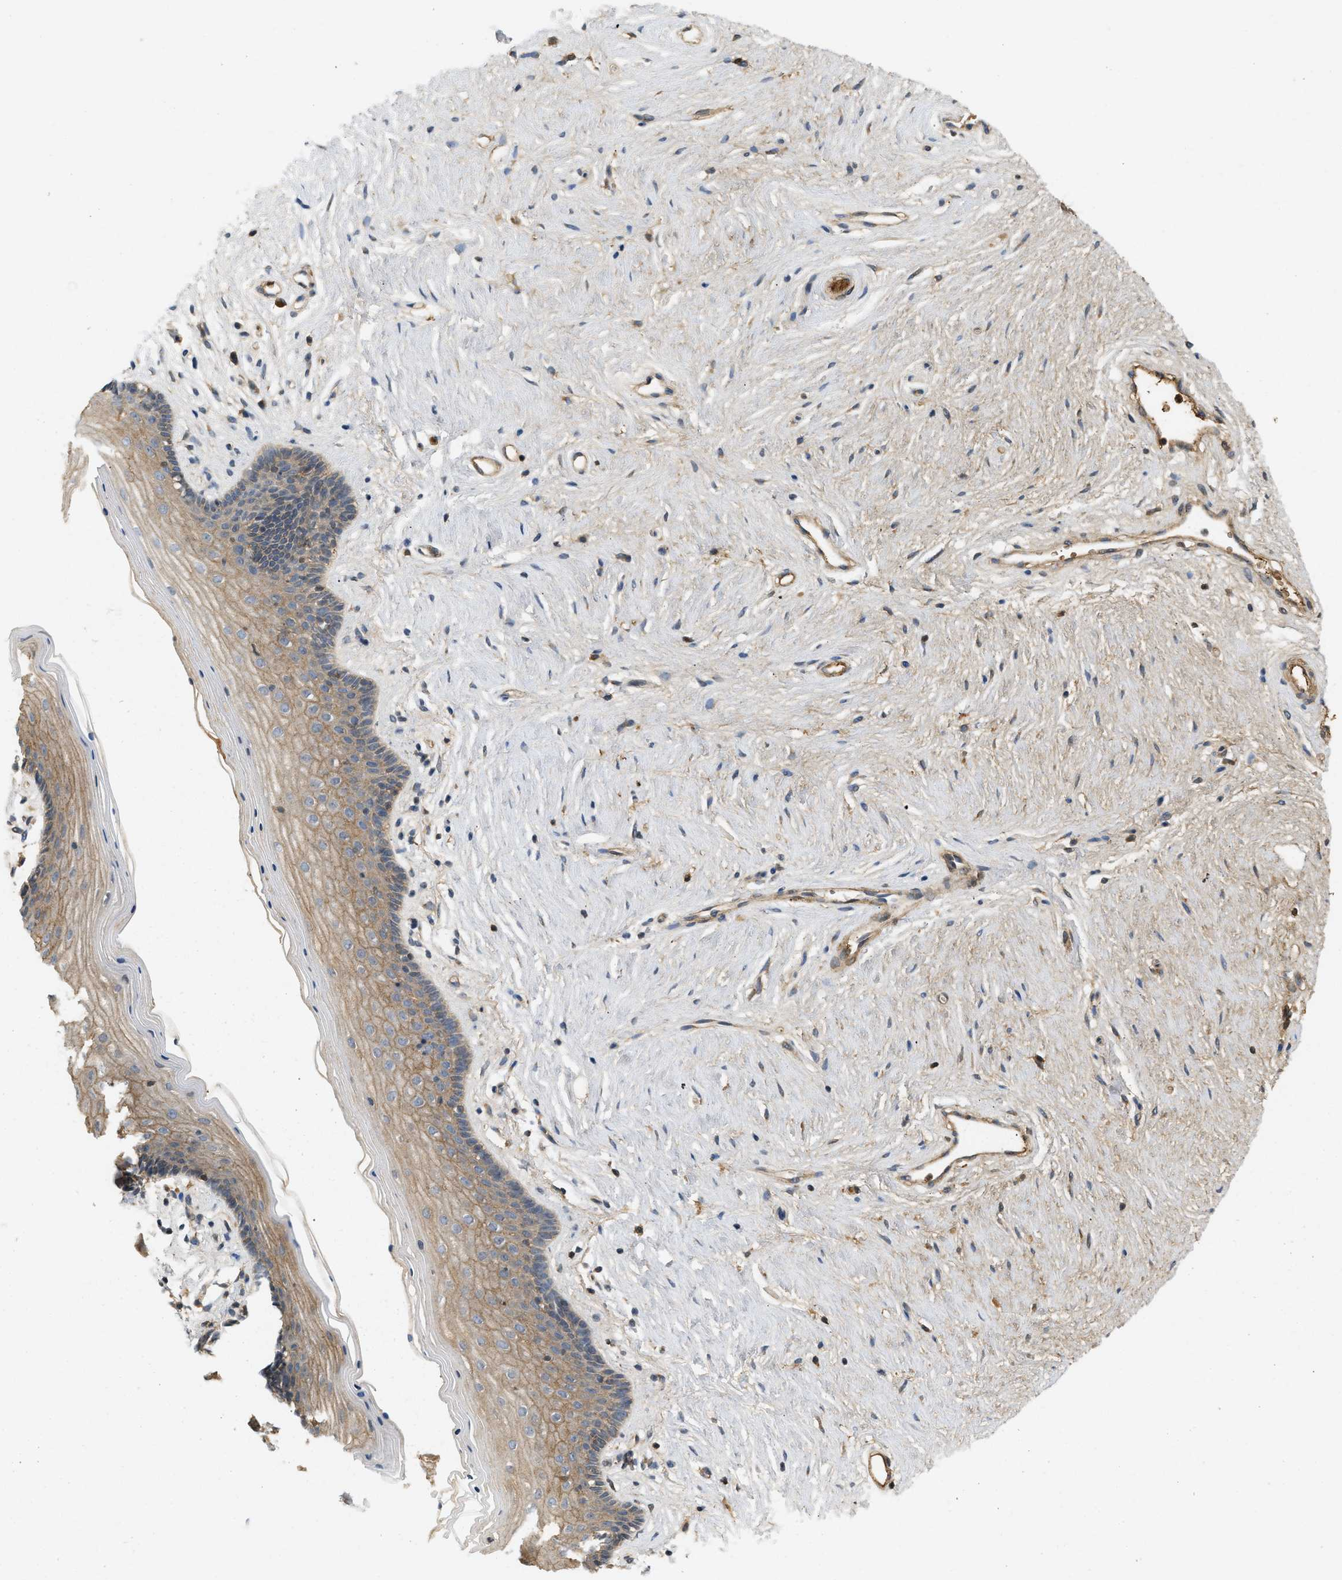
{"staining": {"intensity": "moderate", "quantity": ">75%", "location": "cytoplasmic/membranous"}, "tissue": "vagina", "cell_type": "Squamous epithelial cells", "image_type": "normal", "snomed": [{"axis": "morphology", "description": "Normal tissue, NOS"}, {"axis": "topography", "description": "Vagina"}], "caption": "Immunohistochemical staining of benign human vagina exhibits >75% levels of moderate cytoplasmic/membranous protein expression in about >75% of squamous epithelial cells. (Stains: DAB in brown, nuclei in blue, Microscopy: brightfield microscopy at high magnification).", "gene": "F8", "patient": {"sex": "female", "age": 44}}